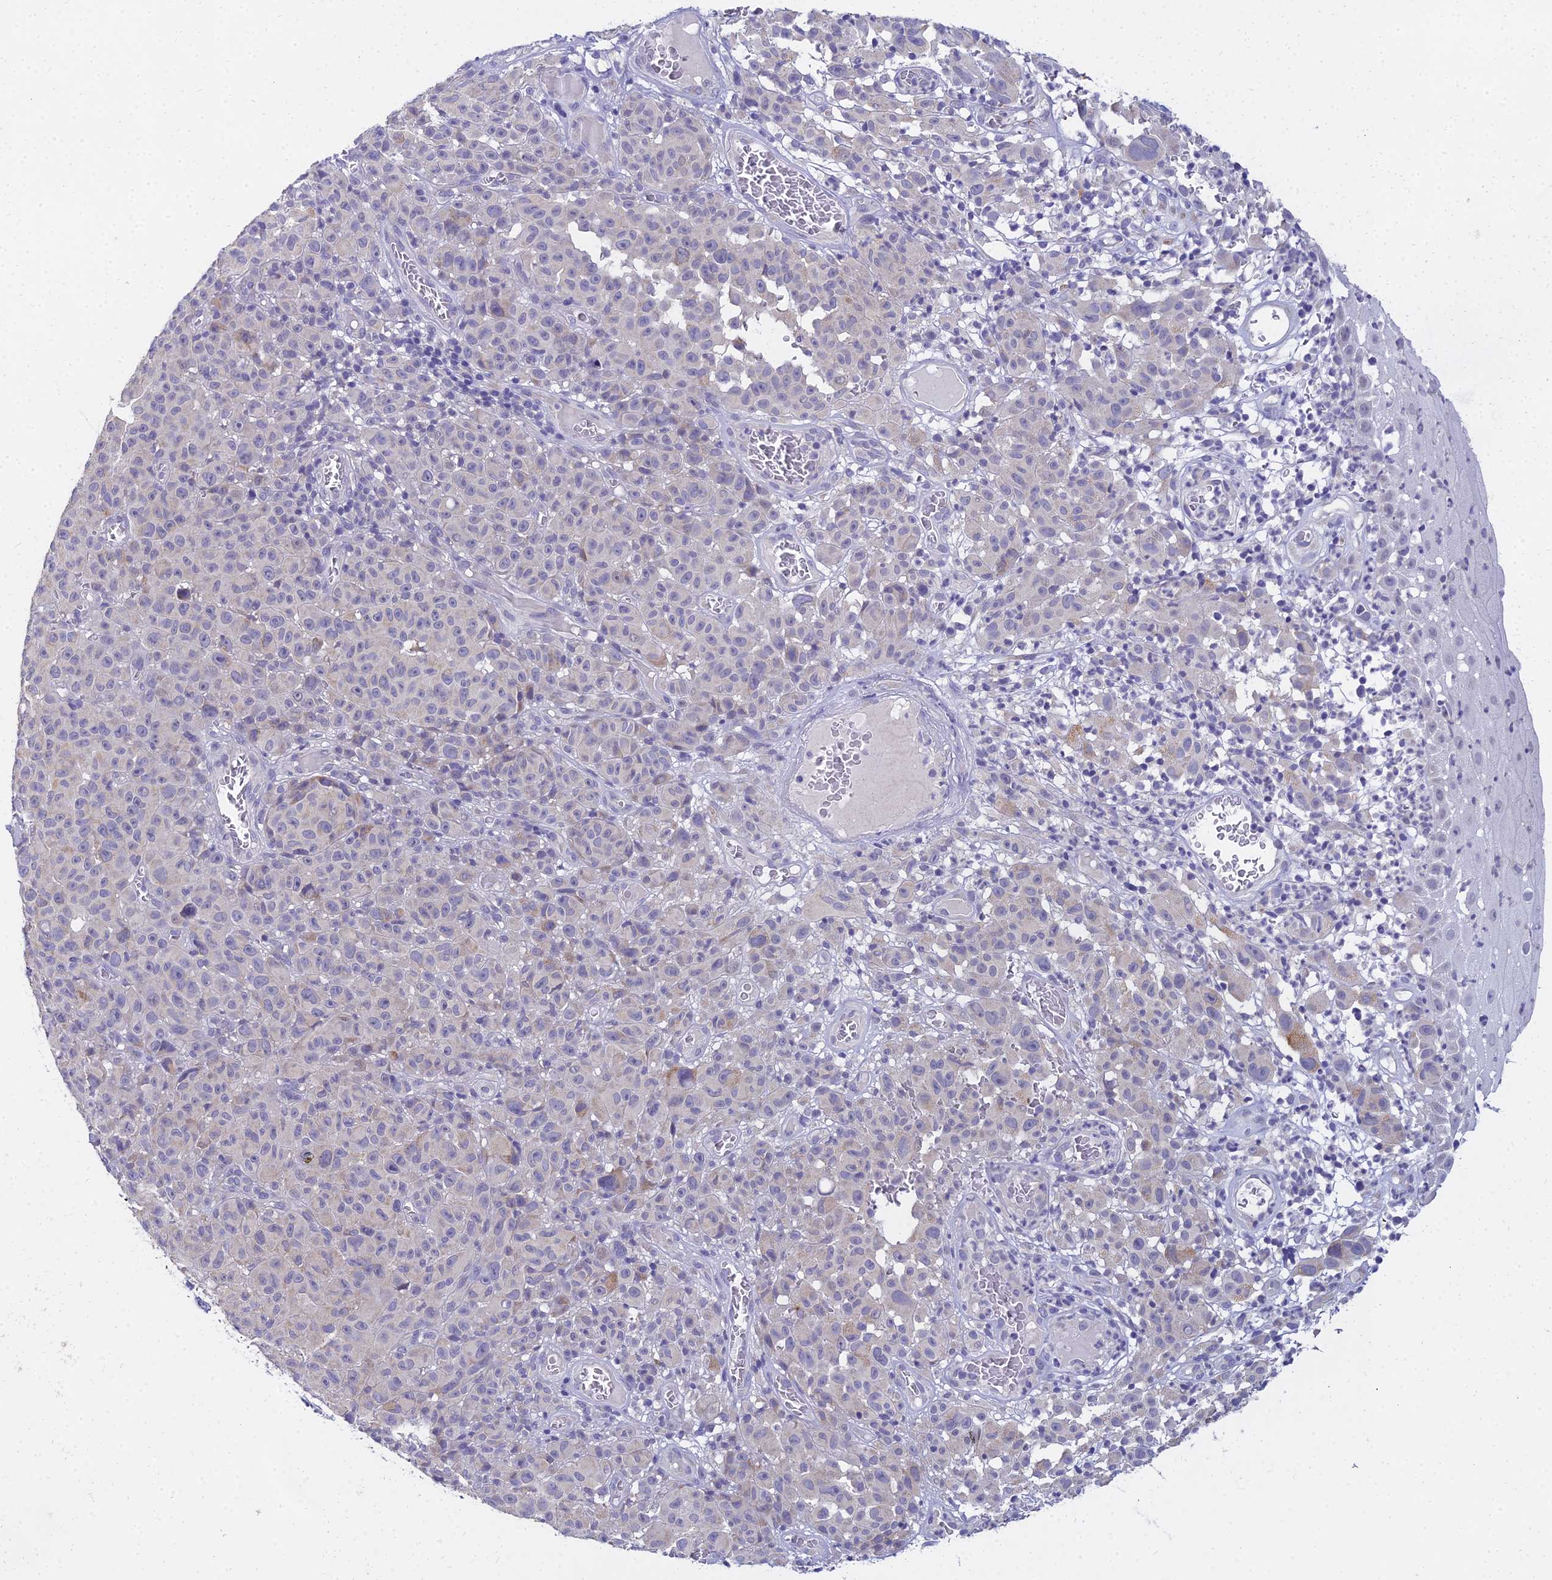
{"staining": {"intensity": "negative", "quantity": "none", "location": "none"}, "tissue": "melanoma", "cell_type": "Tumor cells", "image_type": "cancer", "snomed": [{"axis": "morphology", "description": "Malignant melanoma, NOS"}, {"axis": "topography", "description": "Skin"}], "caption": "An immunohistochemistry micrograph of melanoma is shown. There is no staining in tumor cells of melanoma.", "gene": "NPY", "patient": {"sex": "female", "age": 82}}